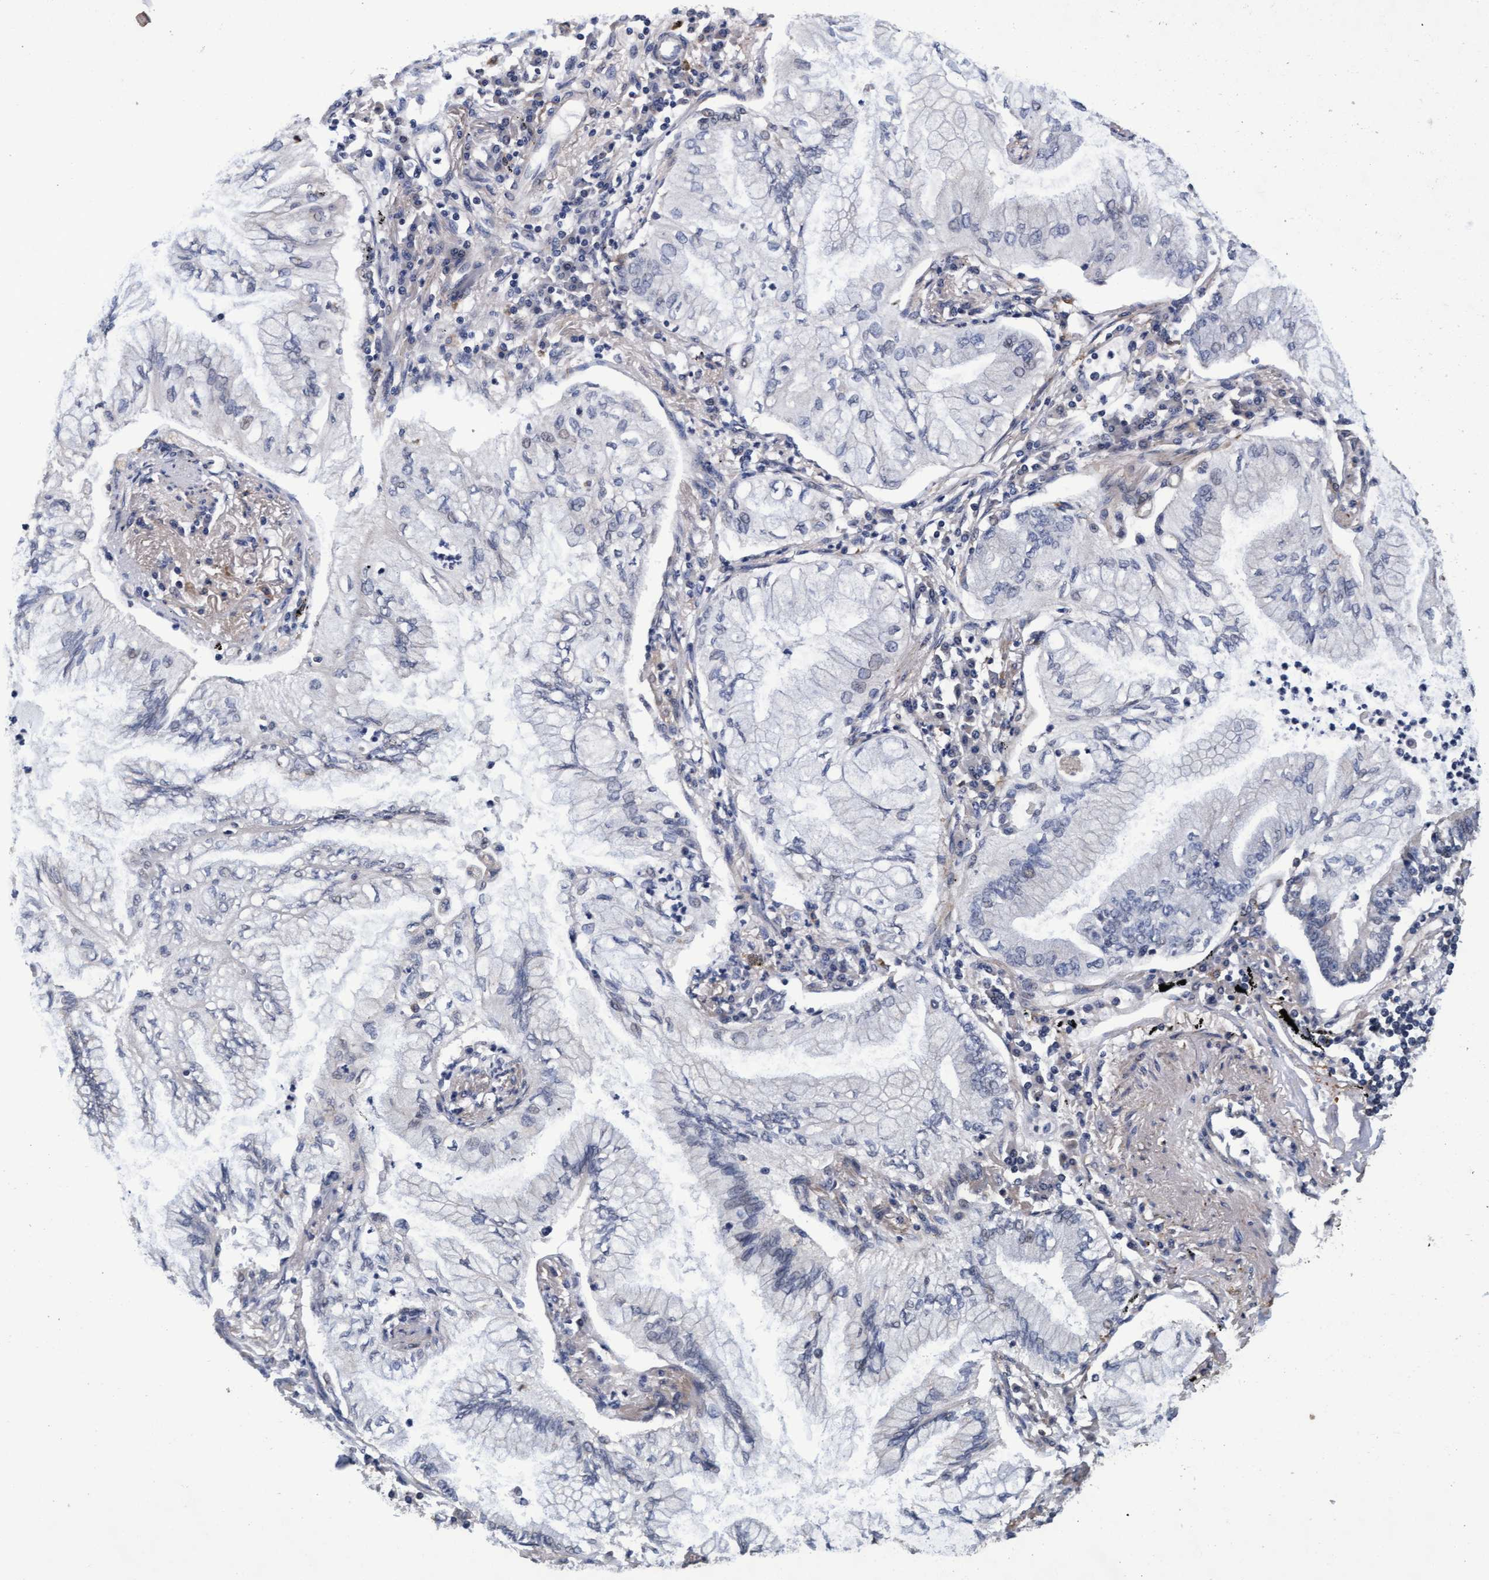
{"staining": {"intensity": "negative", "quantity": "none", "location": "none"}, "tissue": "lung cancer", "cell_type": "Tumor cells", "image_type": "cancer", "snomed": [{"axis": "morphology", "description": "Normal tissue, NOS"}, {"axis": "morphology", "description": "Adenocarcinoma, NOS"}, {"axis": "topography", "description": "Bronchus"}, {"axis": "topography", "description": "Lung"}], "caption": "Tumor cells are negative for protein expression in human adenocarcinoma (lung).", "gene": "CPQ", "patient": {"sex": "female", "age": 70}}